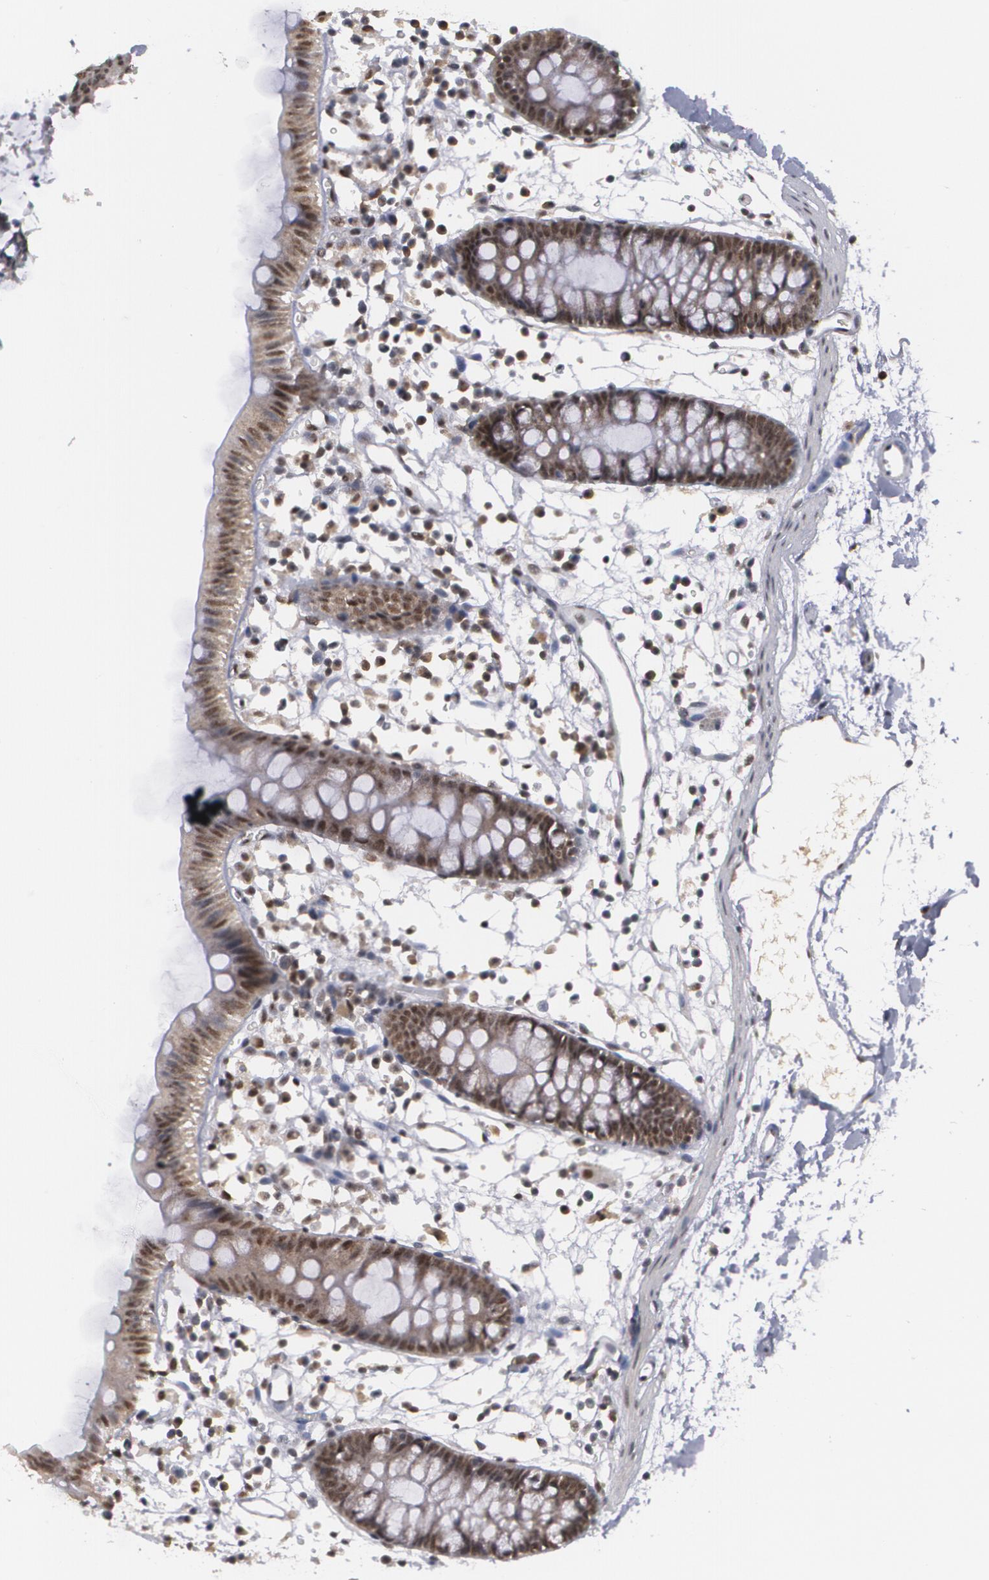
{"staining": {"intensity": "negative", "quantity": "none", "location": "none"}, "tissue": "colon", "cell_type": "Endothelial cells", "image_type": "normal", "snomed": [{"axis": "morphology", "description": "Normal tissue, NOS"}, {"axis": "topography", "description": "Colon"}], "caption": "A photomicrograph of colon stained for a protein displays no brown staining in endothelial cells. (DAB (3,3'-diaminobenzidine) IHC, high magnification).", "gene": "INTS6L", "patient": {"sex": "male", "age": 14}}